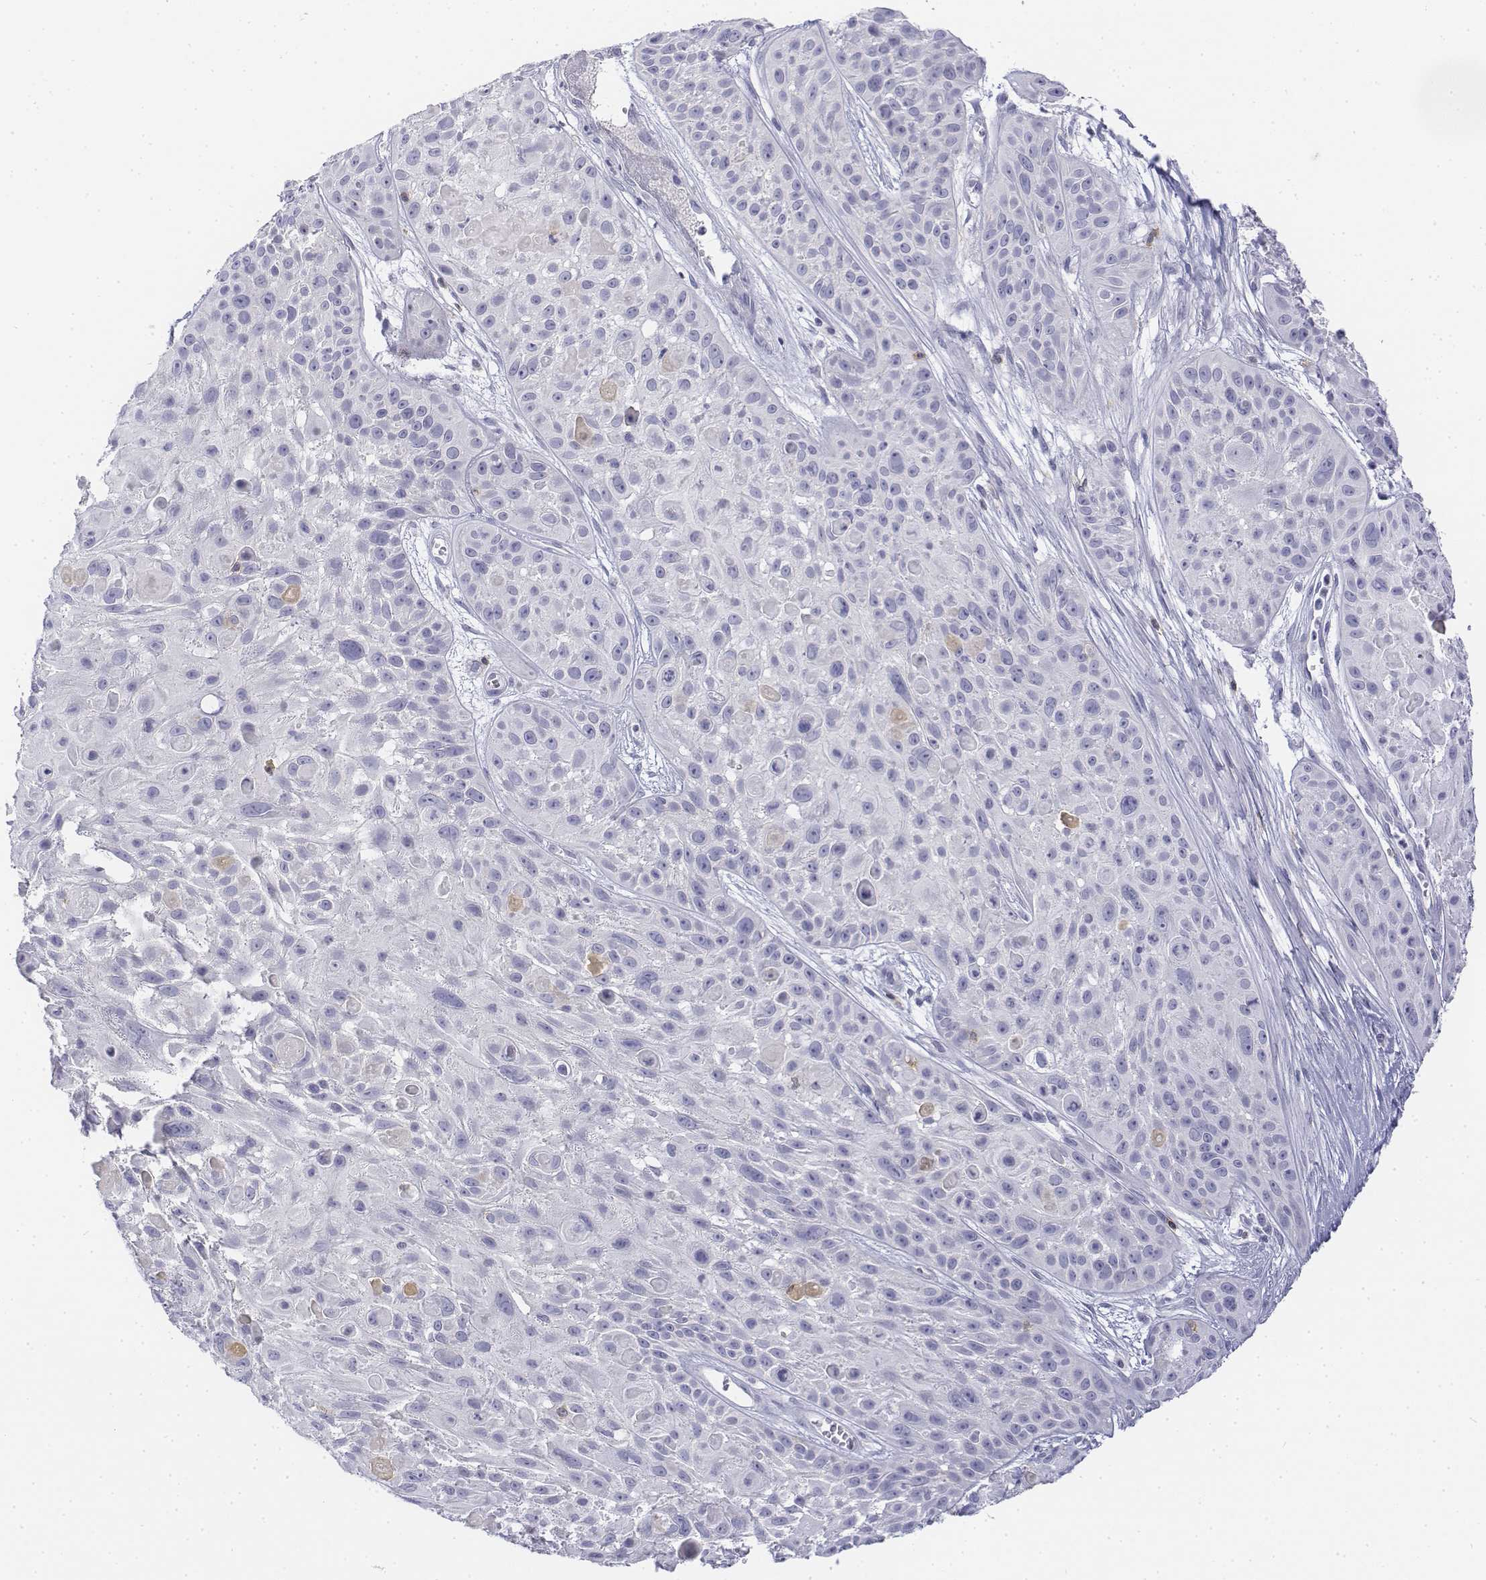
{"staining": {"intensity": "negative", "quantity": "none", "location": "none"}, "tissue": "skin cancer", "cell_type": "Tumor cells", "image_type": "cancer", "snomed": [{"axis": "morphology", "description": "Squamous cell carcinoma, NOS"}, {"axis": "topography", "description": "Skin"}, {"axis": "topography", "description": "Anal"}], "caption": "Immunohistochemistry histopathology image of neoplastic tissue: squamous cell carcinoma (skin) stained with DAB (3,3'-diaminobenzidine) demonstrates no significant protein staining in tumor cells. The staining is performed using DAB brown chromogen with nuclei counter-stained in using hematoxylin.", "gene": "CD3E", "patient": {"sex": "female", "age": 75}}